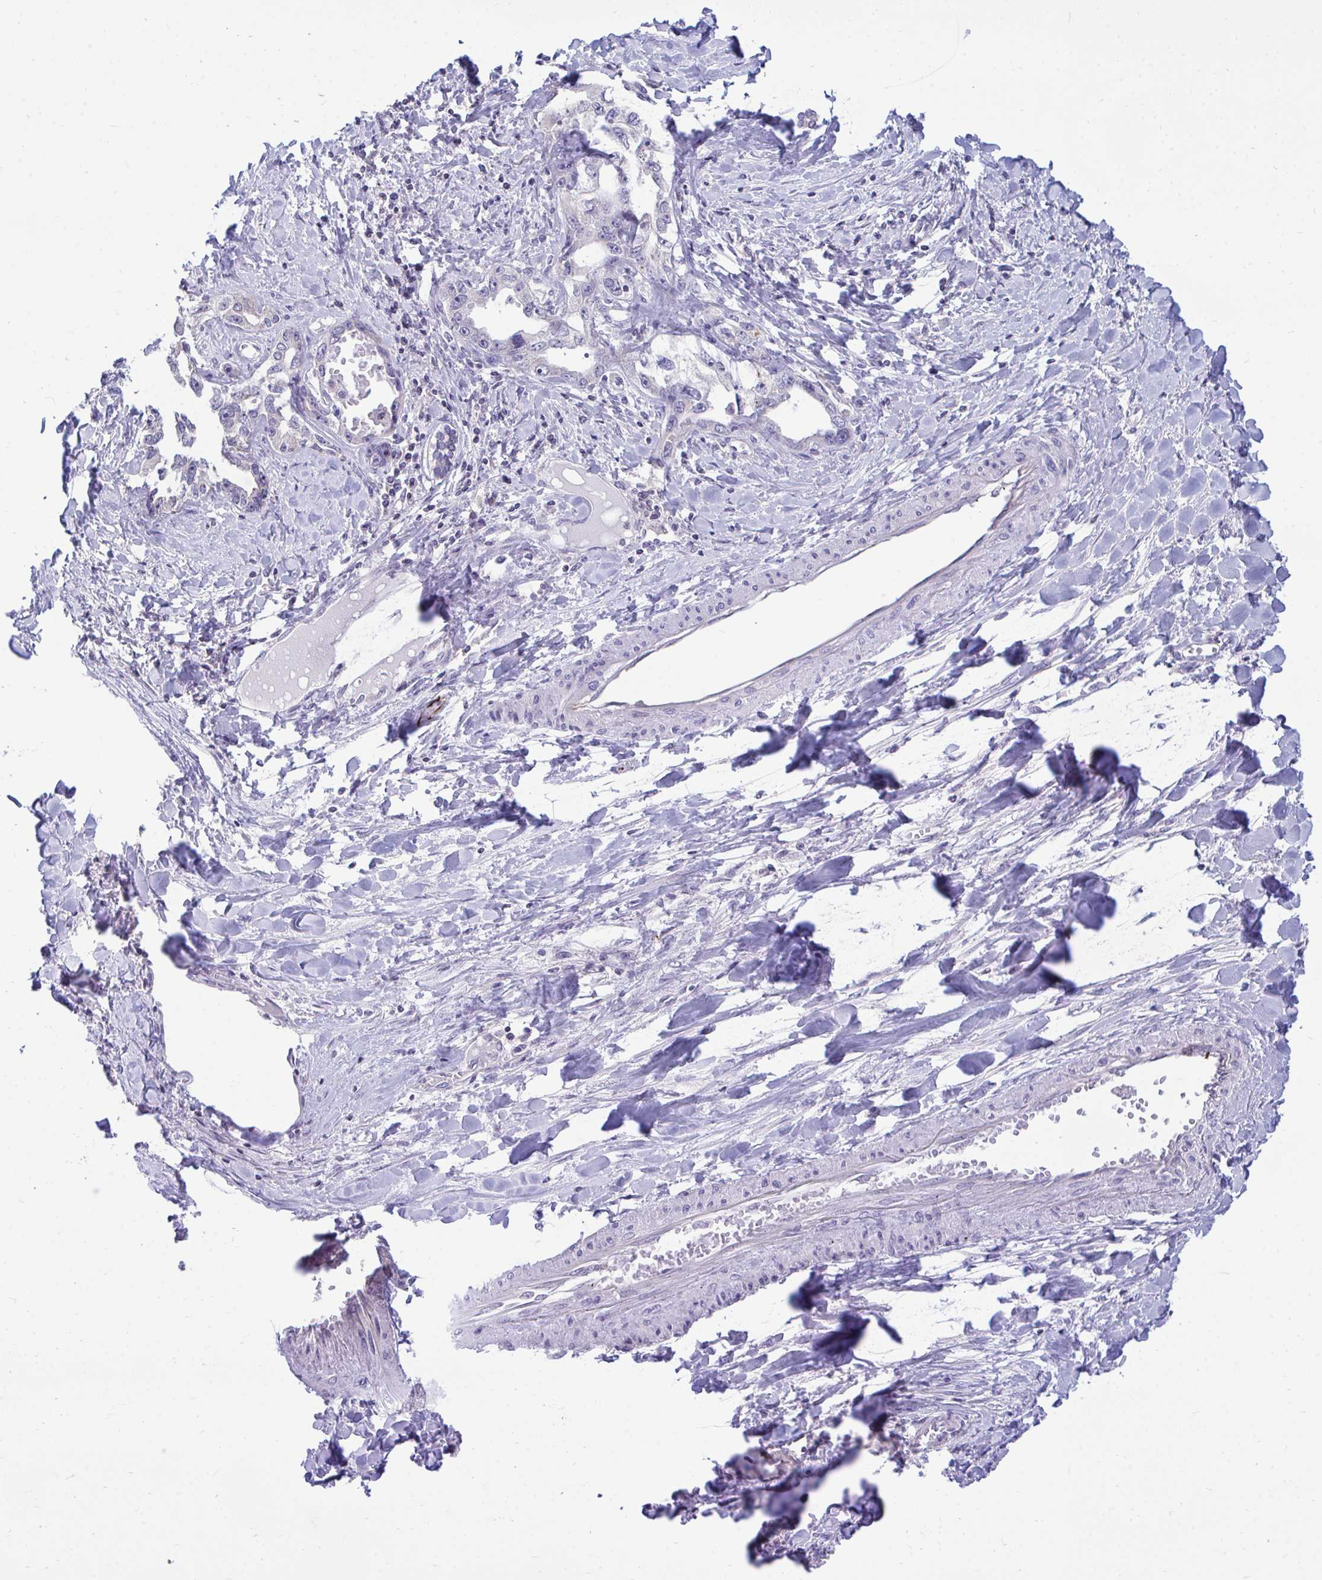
{"staining": {"intensity": "negative", "quantity": "none", "location": "none"}, "tissue": "liver cancer", "cell_type": "Tumor cells", "image_type": "cancer", "snomed": [{"axis": "morphology", "description": "Cholangiocarcinoma"}, {"axis": "topography", "description": "Liver"}], "caption": "Immunohistochemistry micrograph of liver cancer stained for a protein (brown), which shows no staining in tumor cells. (DAB IHC with hematoxylin counter stain).", "gene": "PIGK", "patient": {"sex": "male", "age": 59}}